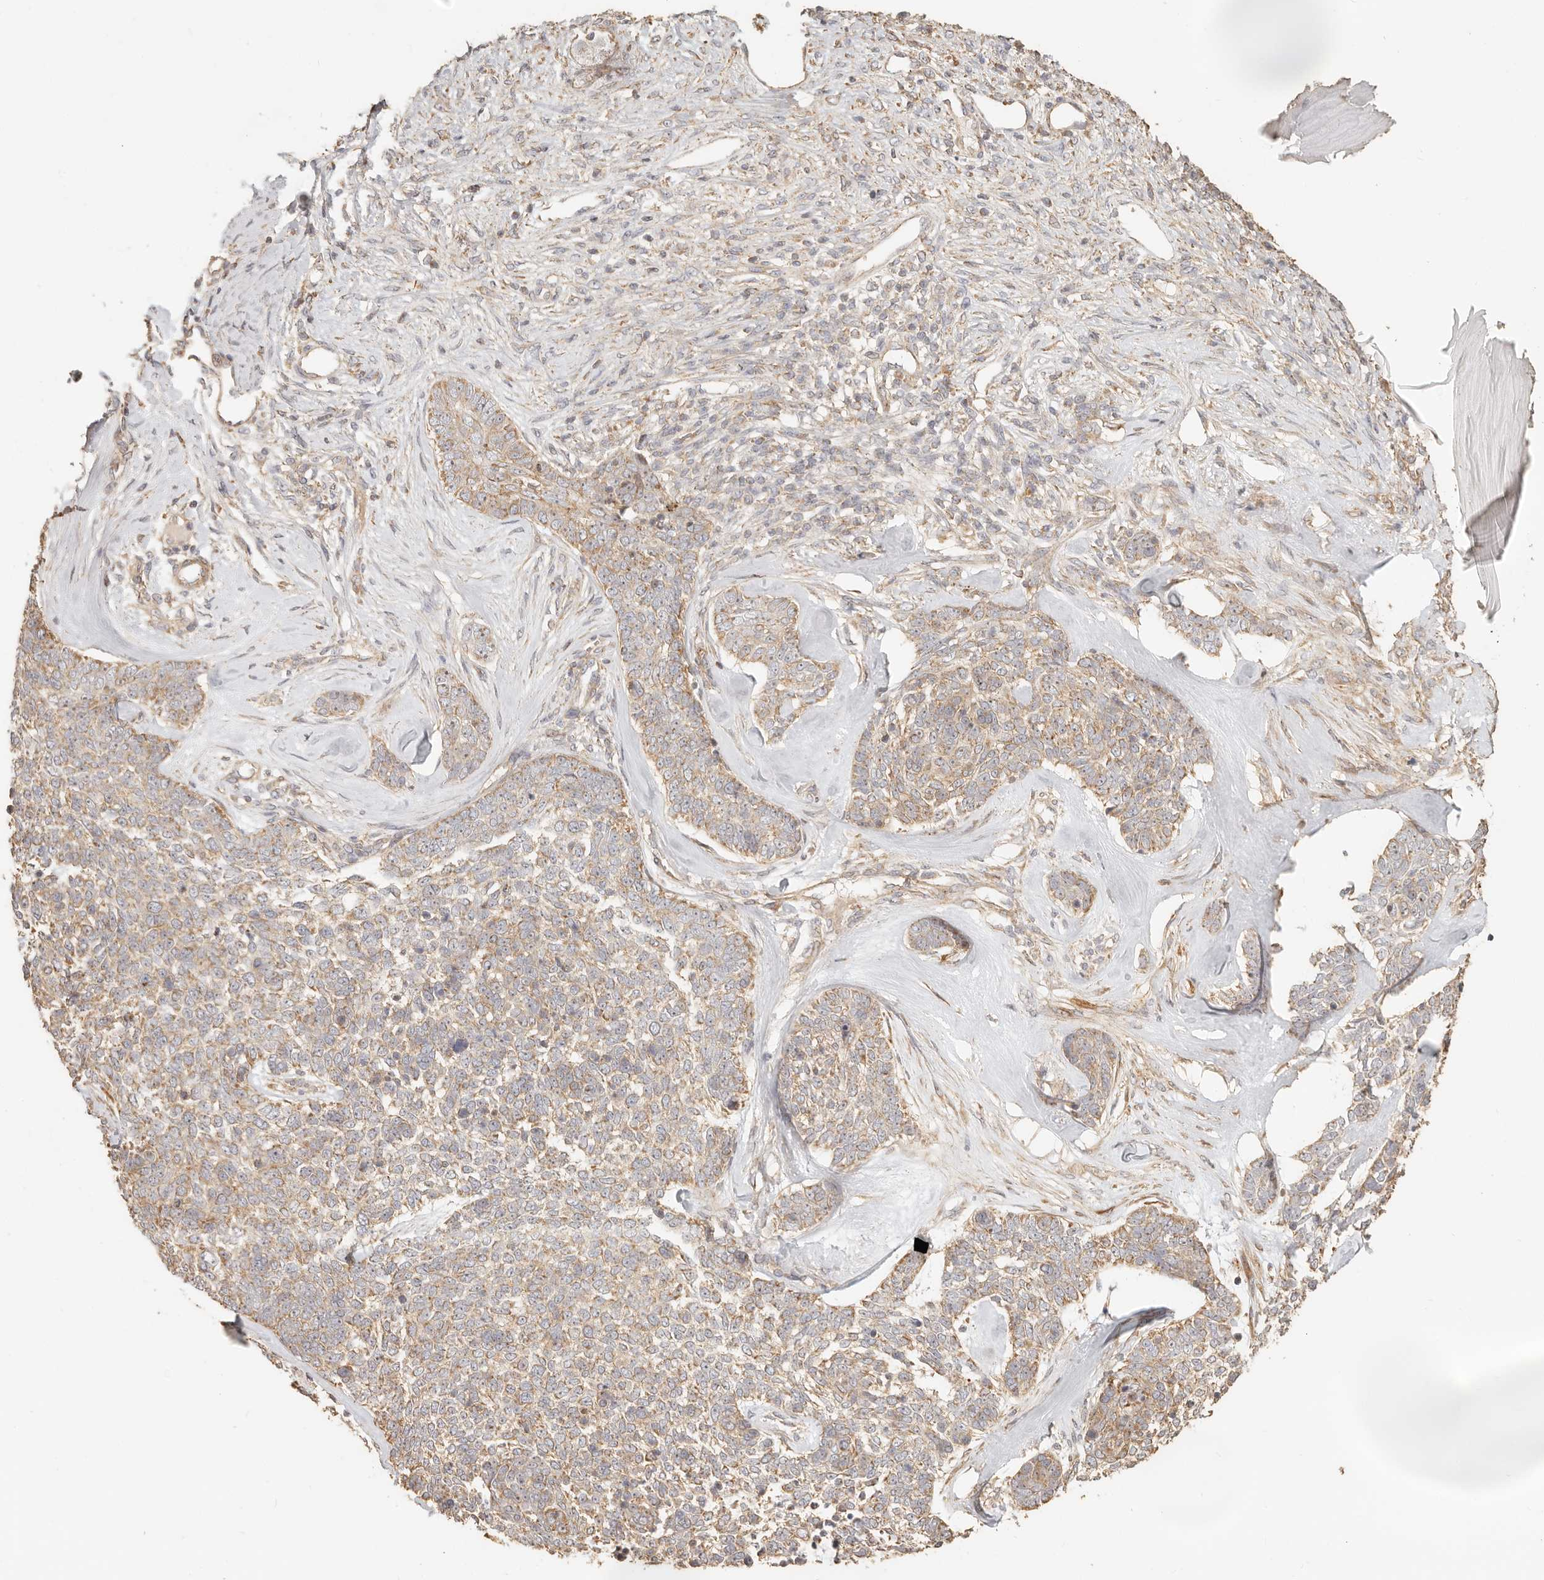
{"staining": {"intensity": "weak", "quantity": ">75%", "location": "cytoplasmic/membranous,nuclear"}, "tissue": "skin cancer", "cell_type": "Tumor cells", "image_type": "cancer", "snomed": [{"axis": "morphology", "description": "Basal cell carcinoma"}, {"axis": "topography", "description": "Skin"}], "caption": "Protein staining of basal cell carcinoma (skin) tissue demonstrates weak cytoplasmic/membranous and nuclear positivity in about >75% of tumor cells.", "gene": "PTPN22", "patient": {"sex": "female", "age": 81}}